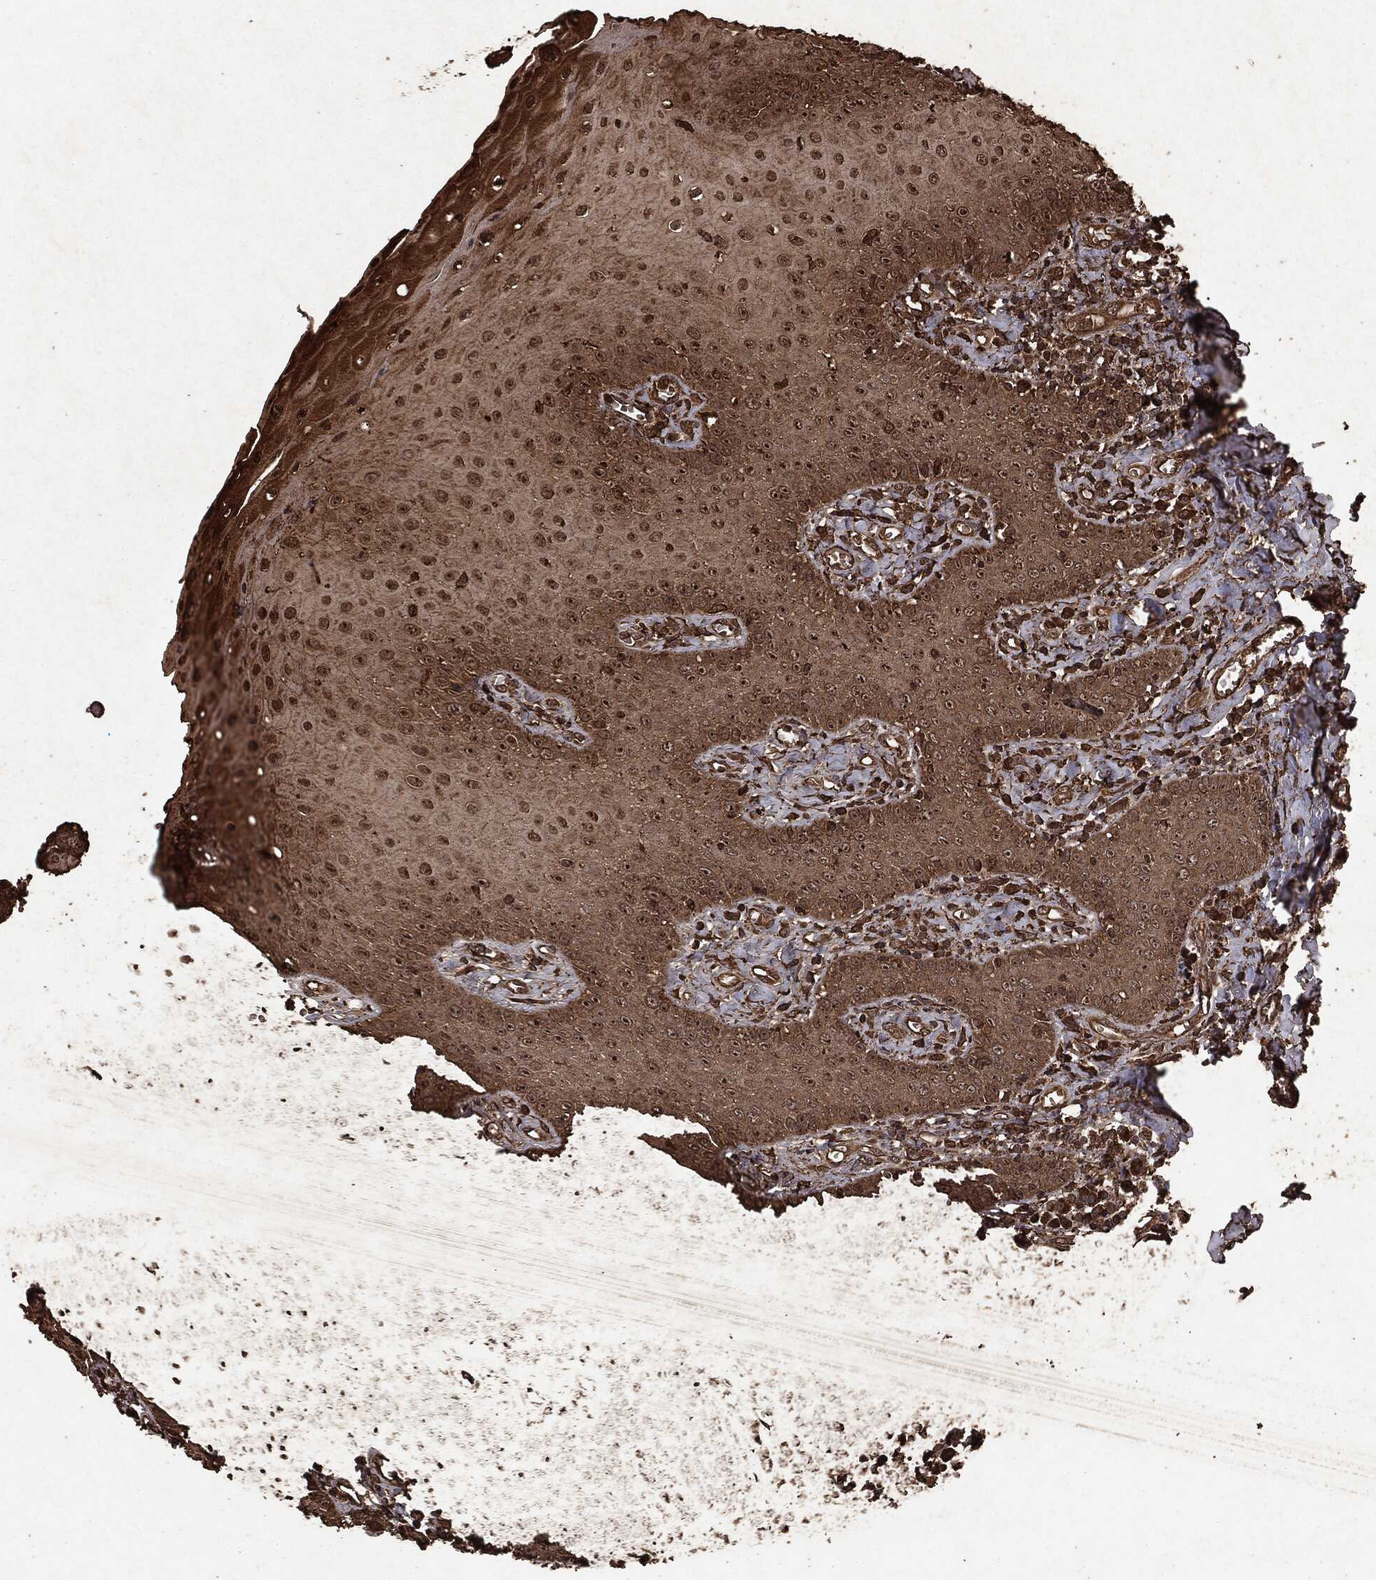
{"staining": {"intensity": "moderate", "quantity": ">75%", "location": "cytoplasmic/membranous"}, "tissue": "oral mucosa", "cell_type": "Squamous epithelial cells", "image_type": "normal", "snomed": [{"axis": "morphology", "description": "Normal tissue, NOS"}, {"axis": "morphology", "description": "Squamous cell carcinoma, NOS"}, {"axis": "topography", "description": "Oral tissue"}, {"axis": "topography", "description": "Head-Neck"}], "caption": "Moderate cytoplasmic/membranous expression is appreciated in about >75% of squamous epithelial cells in benign oral mucosa. (DAB (3,3'-diaminobenzidine) IHC with brightfield microscopy, high magnification).", "gene": "ARAF", "patient": {"sex": "female", "age": 74}}